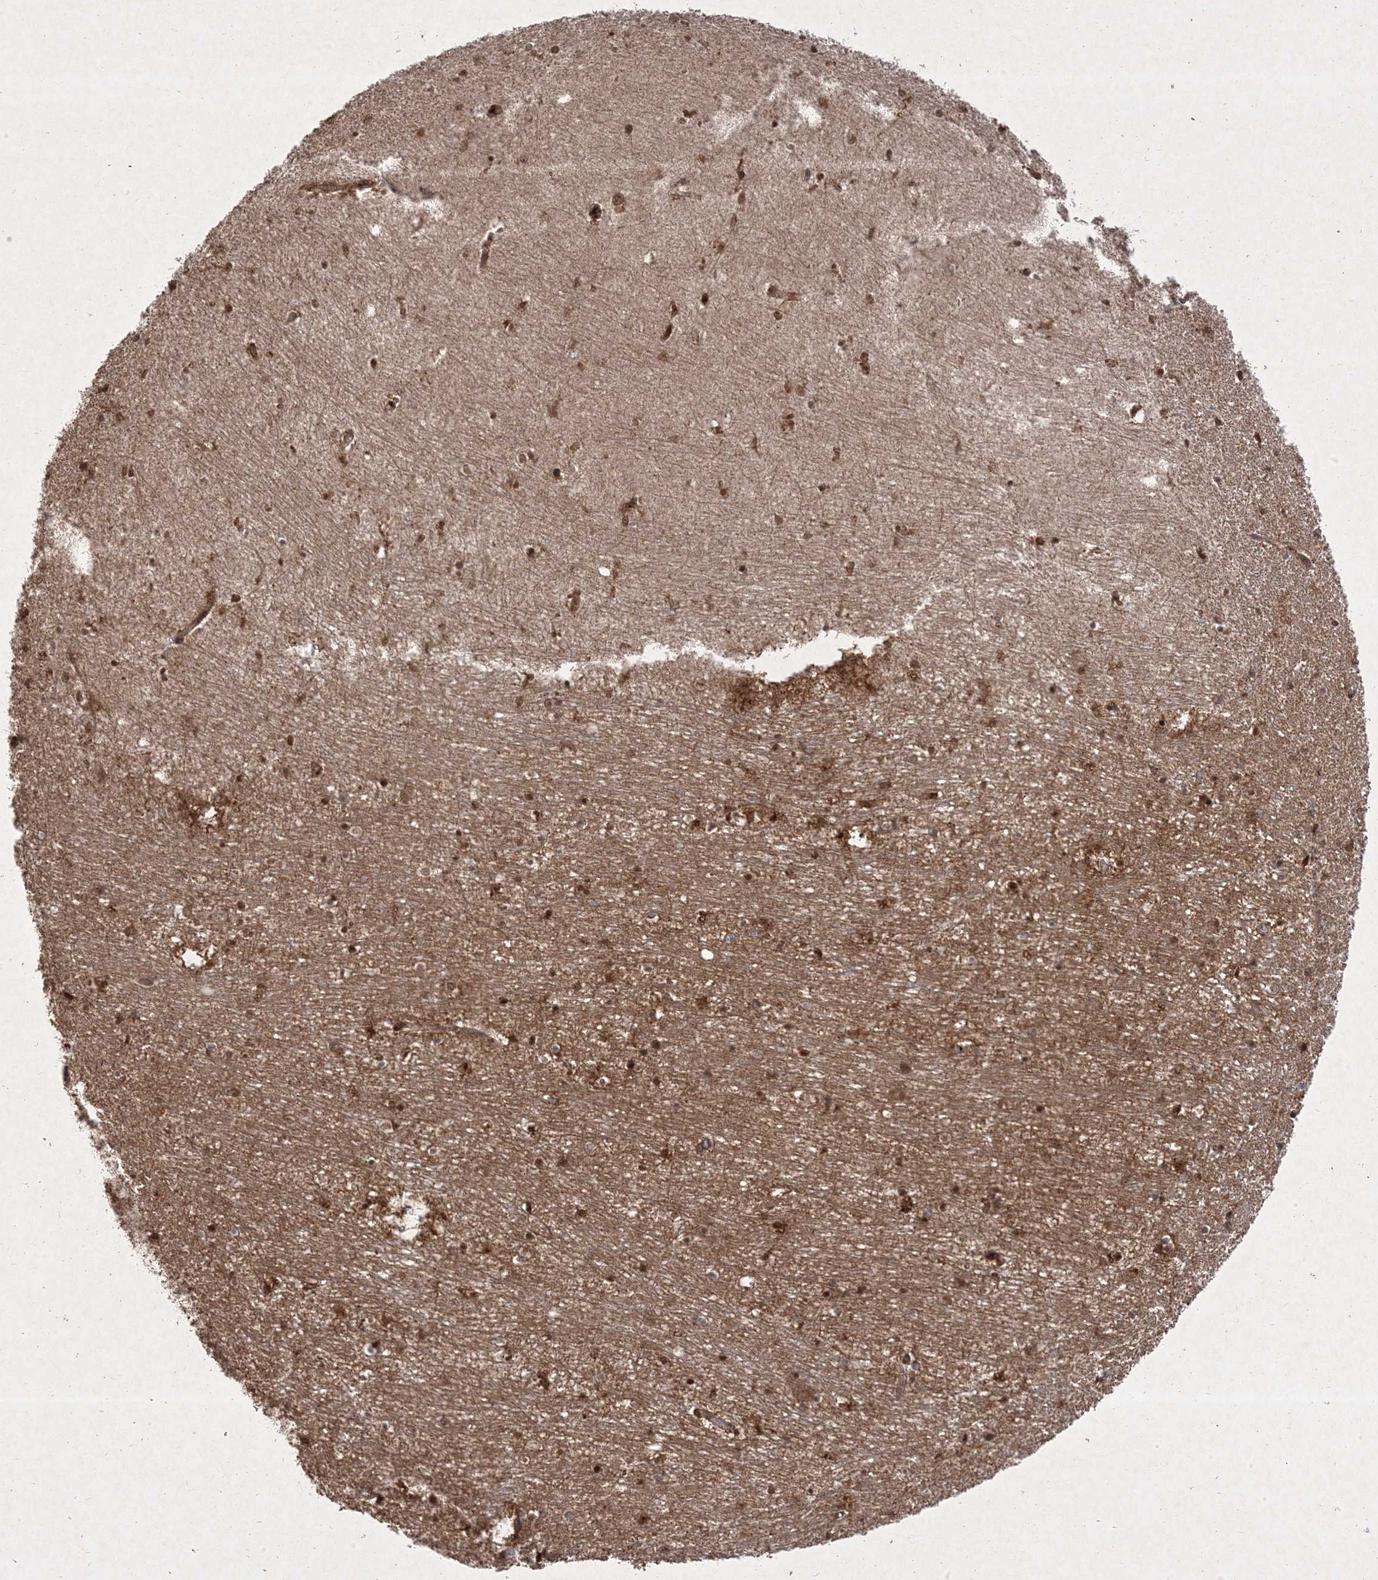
{"staining": {"intensity": "moderate", "quantity": ">75%", "location": "cytoplasmic/membranous,nuclear"}, "tissue": "hippocampus", "cell_type": "Glial cells", "image_type": "normal", "snomed": [{"axis": "morphology", "description": "Normal tissue, NOS"}, {"axis": "topography", "description": "Hippocampus"}], "caption": "Immunohistochemical staining of normal human hippocampus exhibits >75% levels of moderate cytoplasmic/membranous,nuclear protein positivity in approximately >75% of glial cells. The staining is performed using DAB (3,3'-diaminobenzidine) brown chromogen to label protein expression. The nuclei are counter-stained blue using hematoxylin.", "gene": "PLEKHM2", "patient": {"sex": "female", "age": 64}}